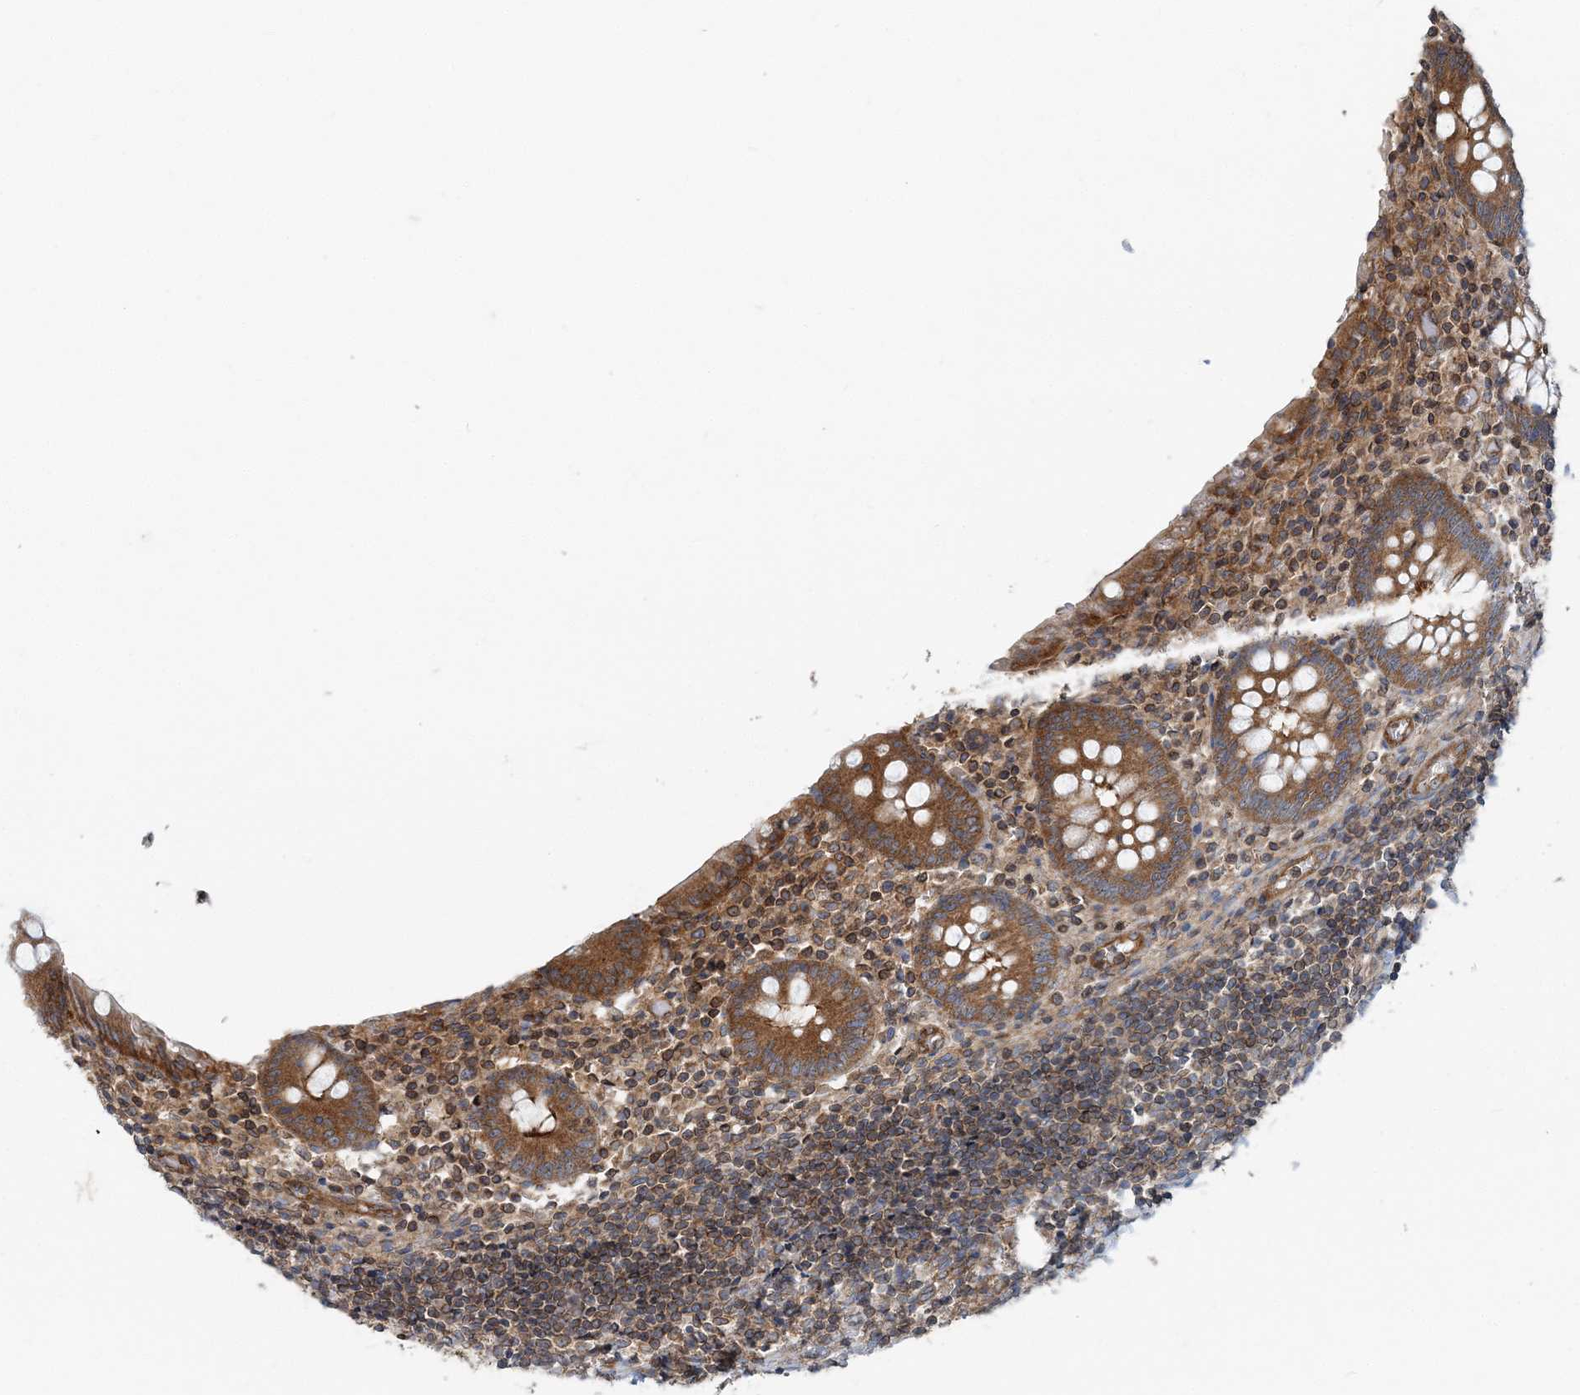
{"staining": {"intensity": "moderate", "quantity": ">75%", "location": "cytoplasmic/membranous"}, "tissue": "appendix", "cell_type": "Glandular cells", "image_type": "normal", "snomed": [{"axis": "morphology", "description": "Normal tissue, NOS"}, {"axis": "topography", "description": "Appendix"}], "caption": "This image demonstrates normal appendix stained with immunohistochemistry to label a protein in brown. The cytoplasmic/membranous of glandular cells show moderate positivity for the protein. Nuclei are counter-stained blue.", "gene": "MOB4", "patient": {"sex": "female", "age": 17}}